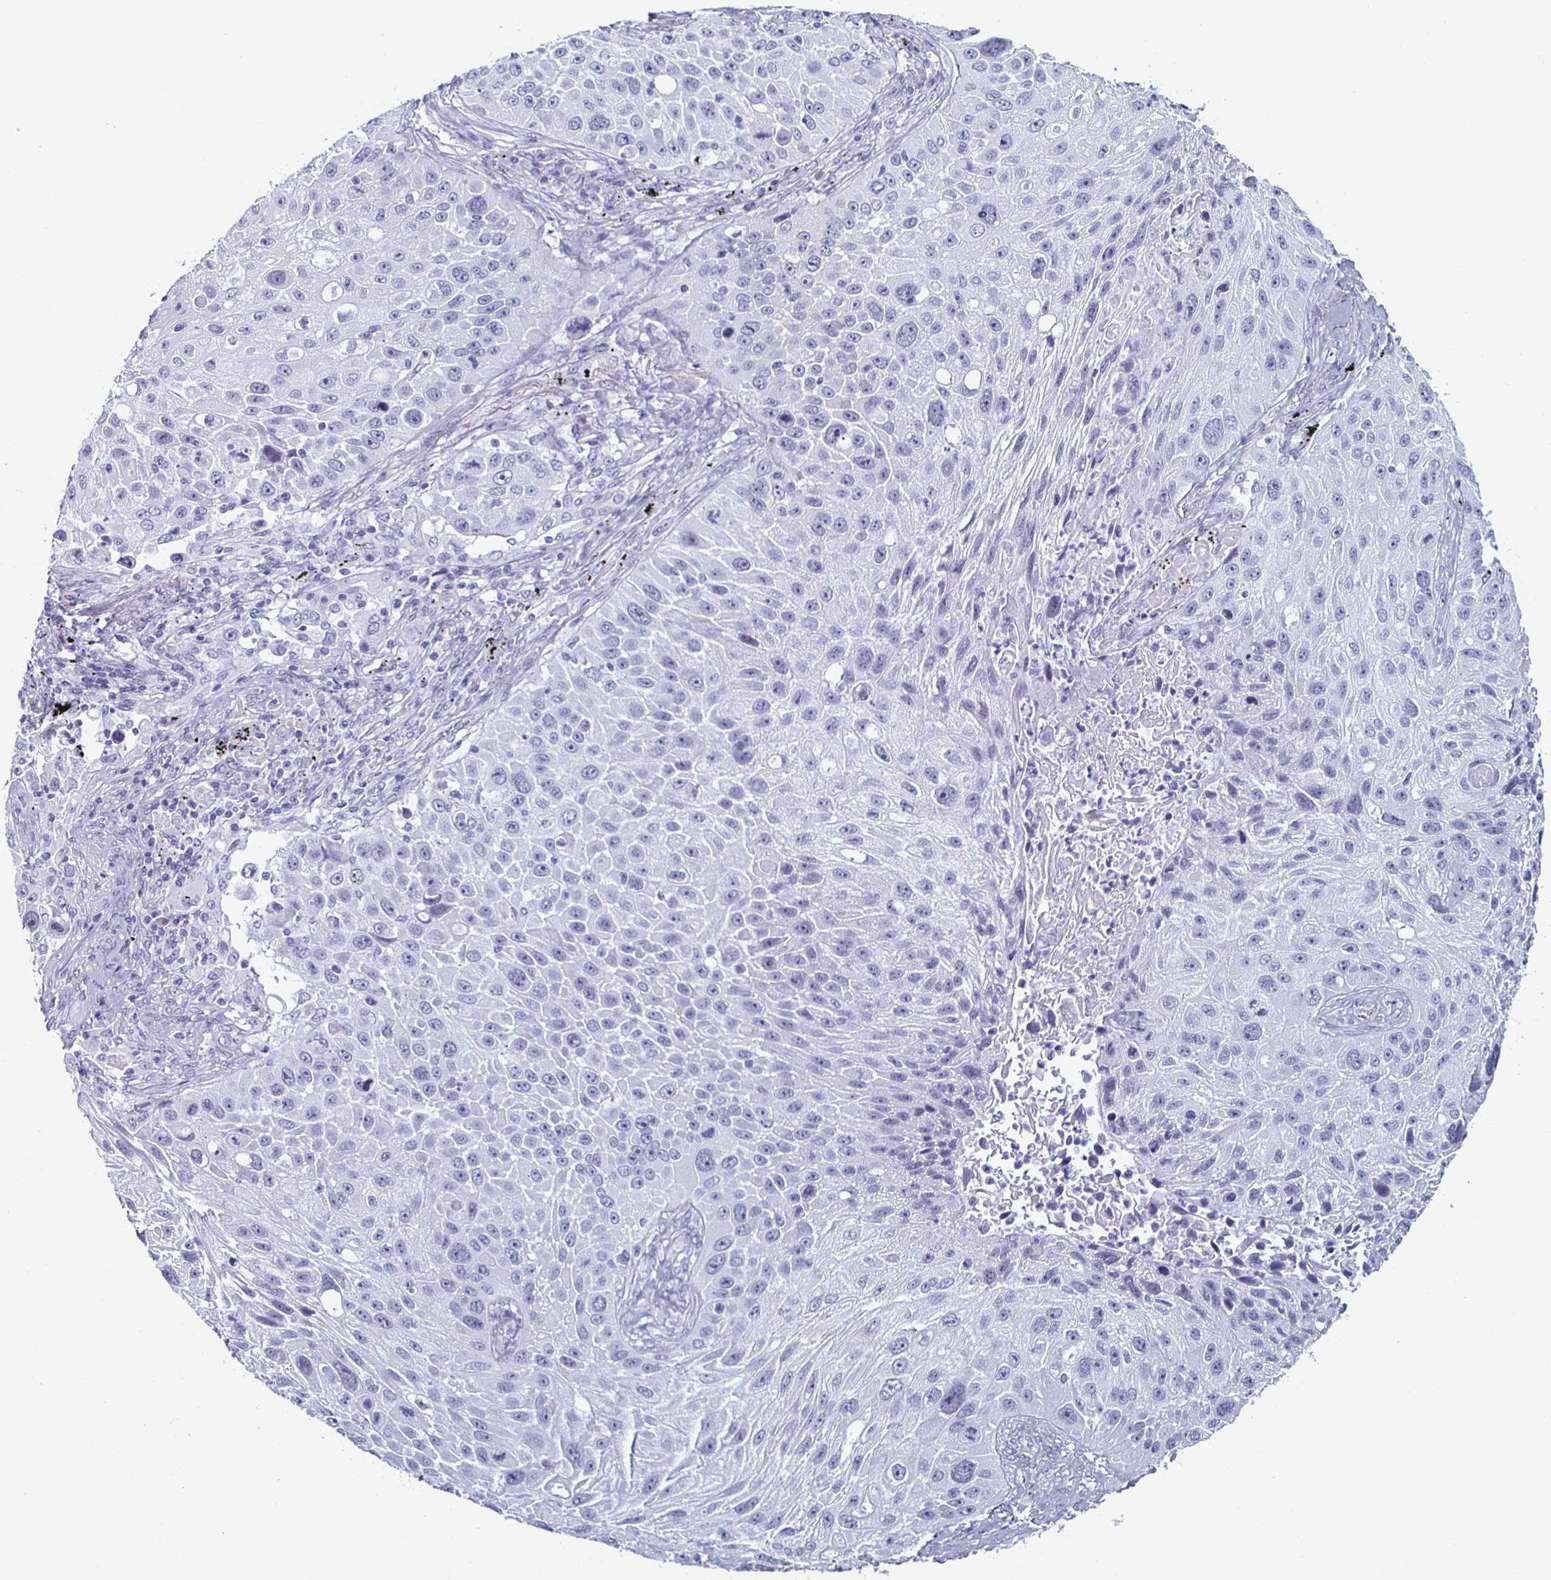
{"staining": {"intensity": "negative", "quantity": "none", "location": "none"}, "tissue": "lung cancer", "cell_type": "Tumor cells", "image_type": "cancer", "snomed": [{"axis": "morphology", "description": "Normal morphology"}, {"axis": "morphology", "description": "Squamous cell carcinoma, NOS"}, {"axis": "topography", "description": "Lymph node"}, {"axis": "topography", "description": "Lung"}], "caption": "High magnification brightfield microscopy of lung cancer stained with DAB (brown) and counterstained with hematoxylin (blue): tumor cells show no significant expression.", "gene": "KRT4", "patient": {"sex": "male", "age": 67}}